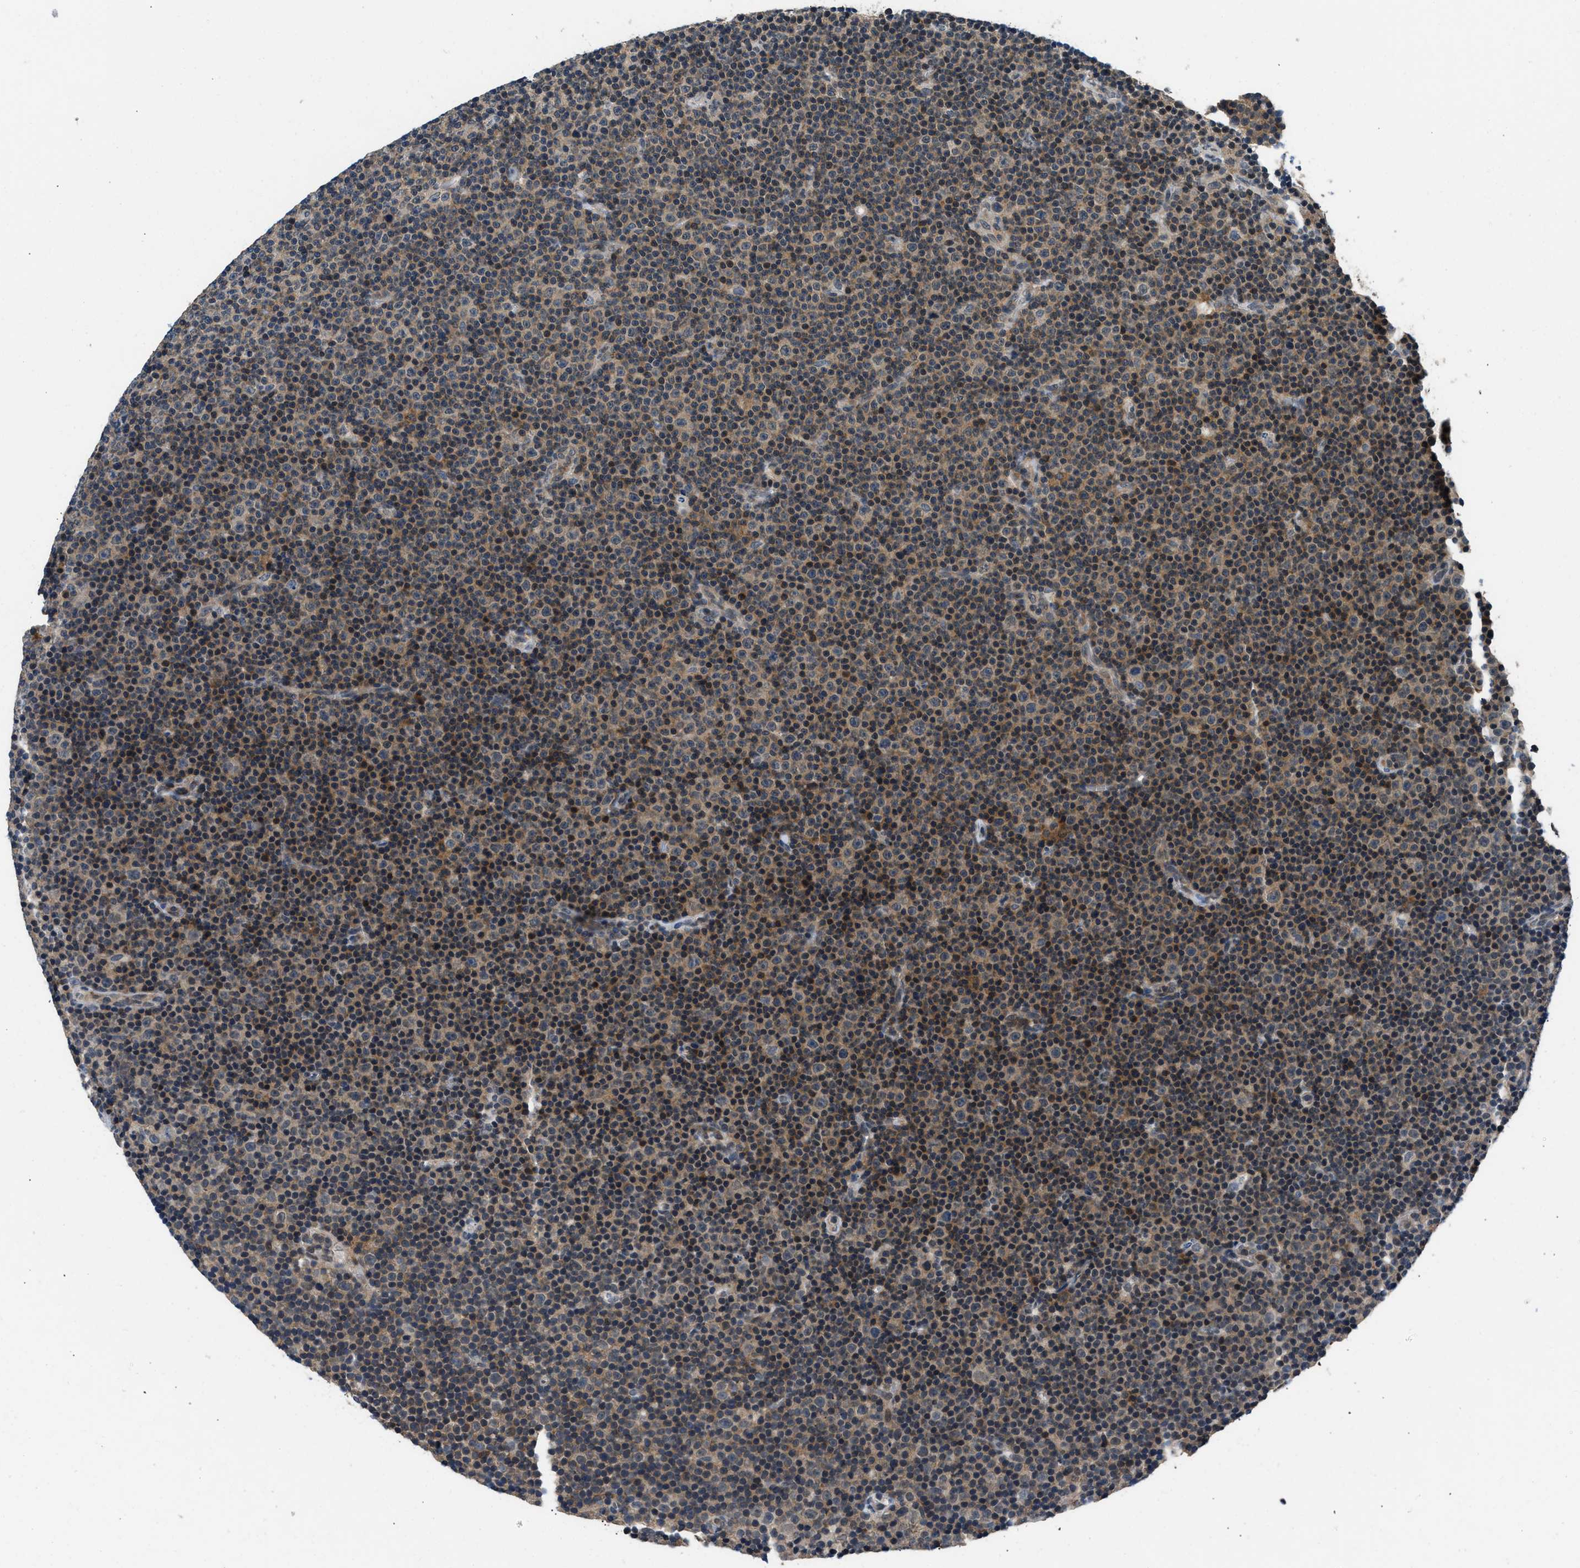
{"staining": {"intensity": "weak", "quantity": ">75%", "location": "cytoplasmic/membranous"}, "tissue": "lymphoma", "cell_type": "Tumor cells", "image_type": "cancer", "snomed": [{"axis": "morphology", "description": "Malignant lymphoma, non-Hodgkin's type, Low grade"}, {"axis": "topography", "description": "Lymph node"}], "caption": "Lymphoma stained with DAB immunohistochemistry (IHC) reveals low levels of weak cytoplasmic/membranous staining in approximately >75% of tumor cells.", "gene": "MTMR1", "patient": {"sex": "female", "age": 67}}